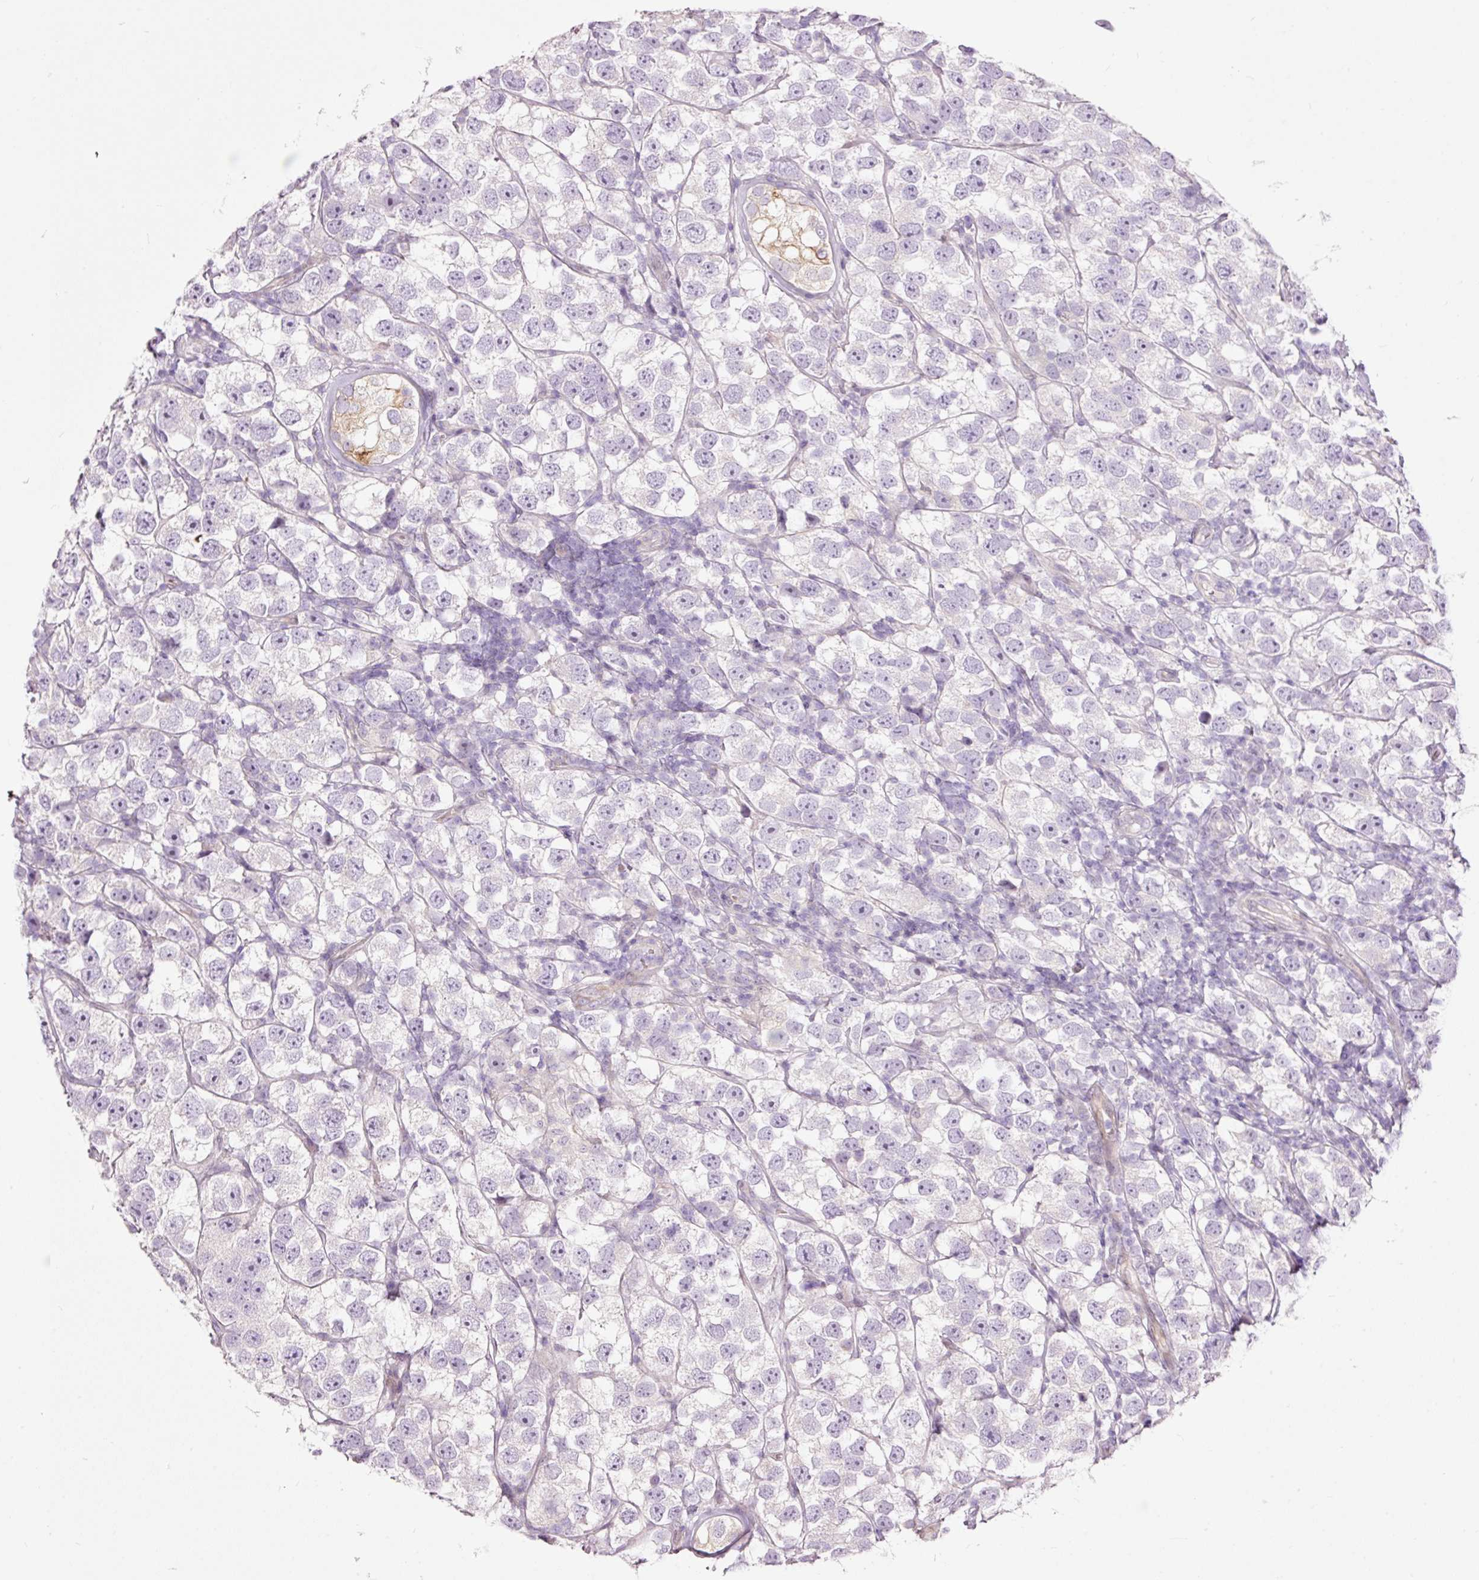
{"staining": {"intensity": "negative", "quantity": "none", "location": "none"}, "tissue": "testis cancer", "cell_type": "Tumor cells", "image_type": "cancer", "snomed": [{"axis": "morphology", "description": "Seminoma, NOS"}, {"axis": "topography", "description": "Testis"}], "caption": "This is a photomicrograph of immunohistochemistry staining of testis cancer (seminoma), which shows no expression in tumor cells.", "gene": "FCRL4", "patient": {"sex": "male", "age": 26}}